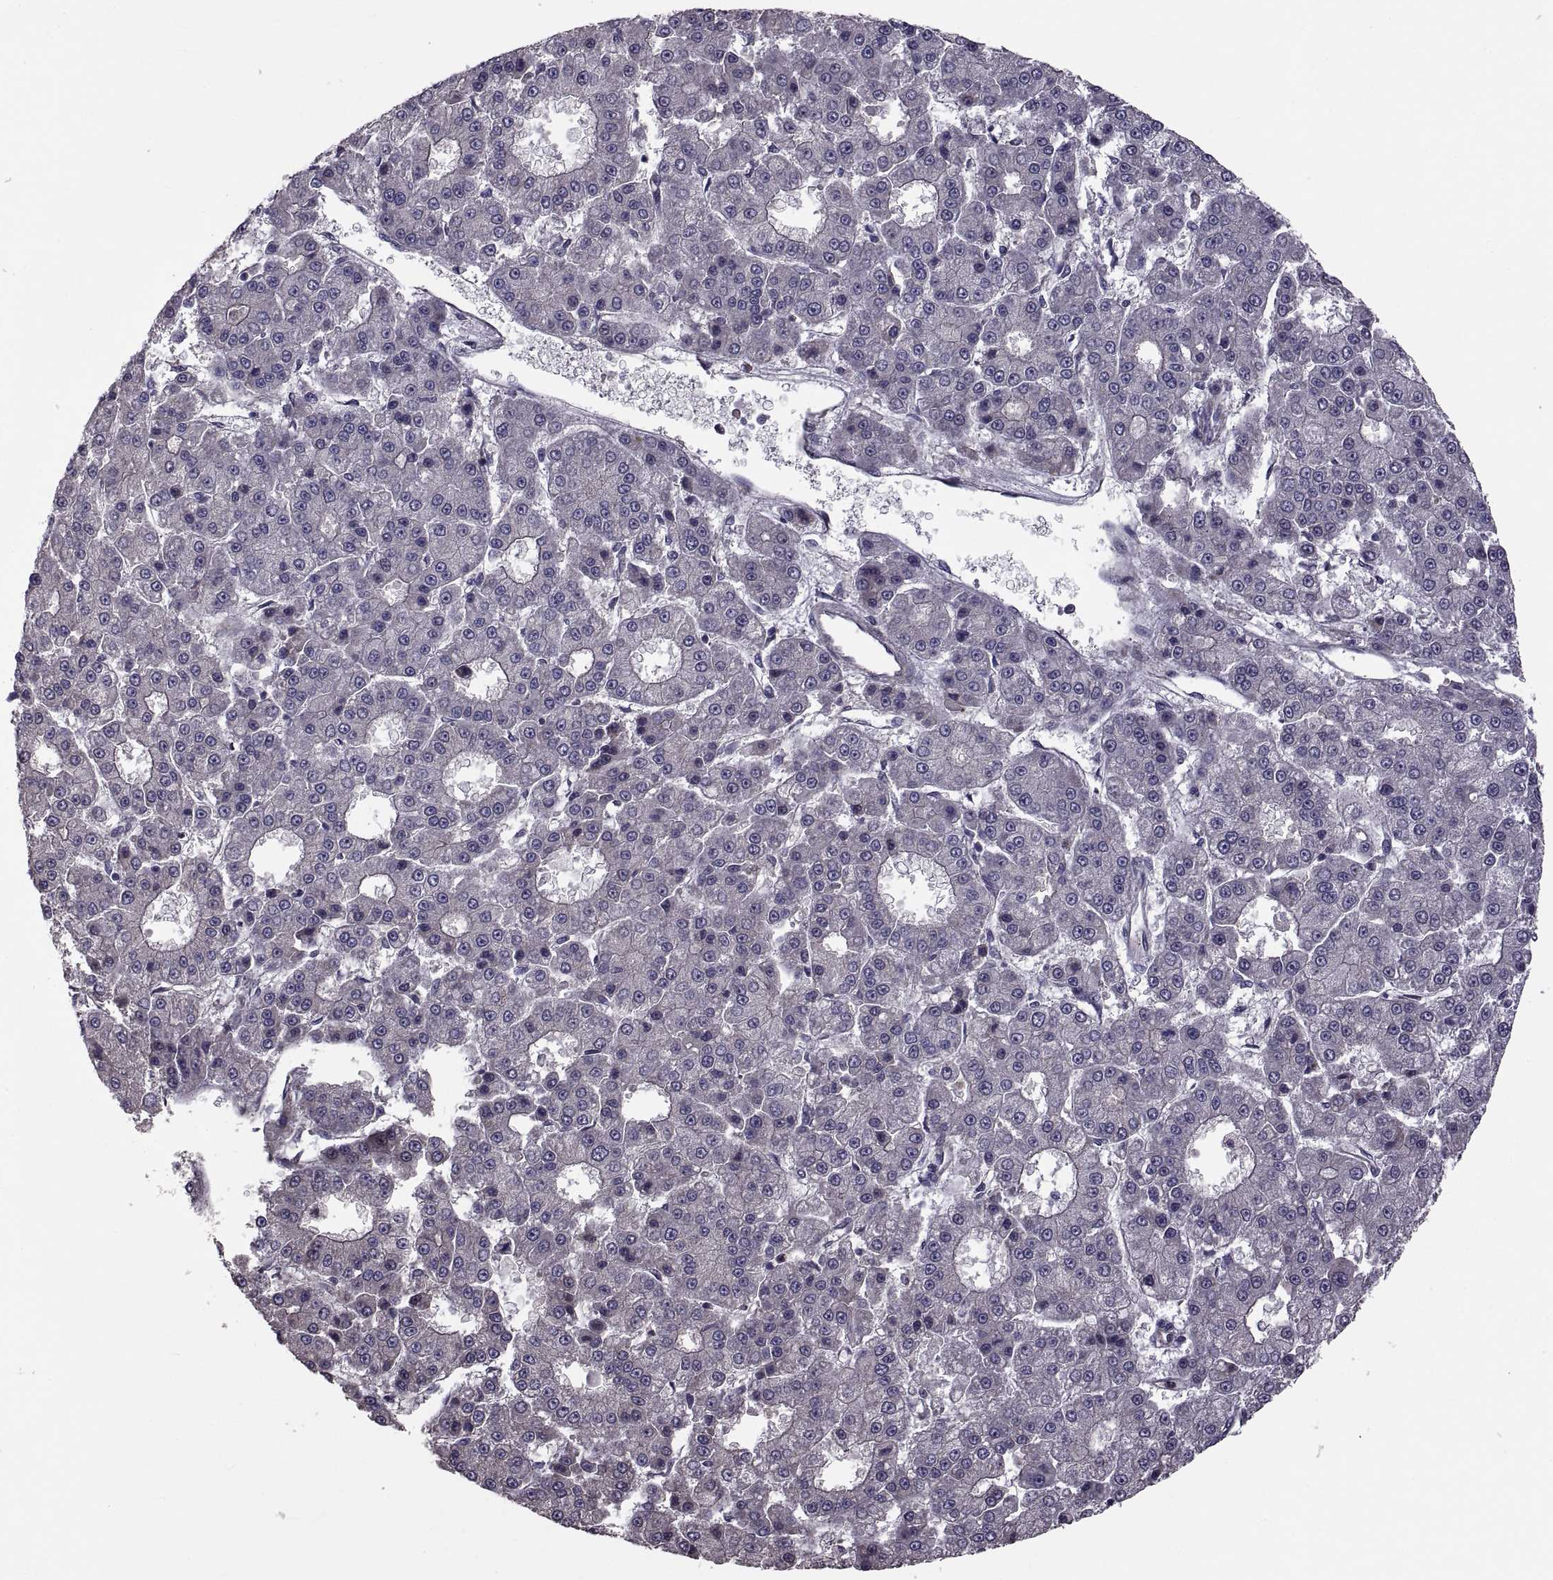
{"staining": {"intensity": "negative", "quantity": "none", "location": "none"}, "tissue": "liver cancer", "cell_type": "Tumor cells", "image_type": "cancer", "snomed": [{"axis": "morphology", "description": "Carcinoma, Hepatocellular, NOS"}, {"axis": "topography", "description": "Liver"}], "caption": "Immunohistochemistry (IHC) histopathology image of liver cancer stained for a protein (brown), which displays no positivity in tumor cells. (DAB immunohistochemistry, high magnification).", "gene": "PMM2", "patient": {"sex": "male", "age": 70}}